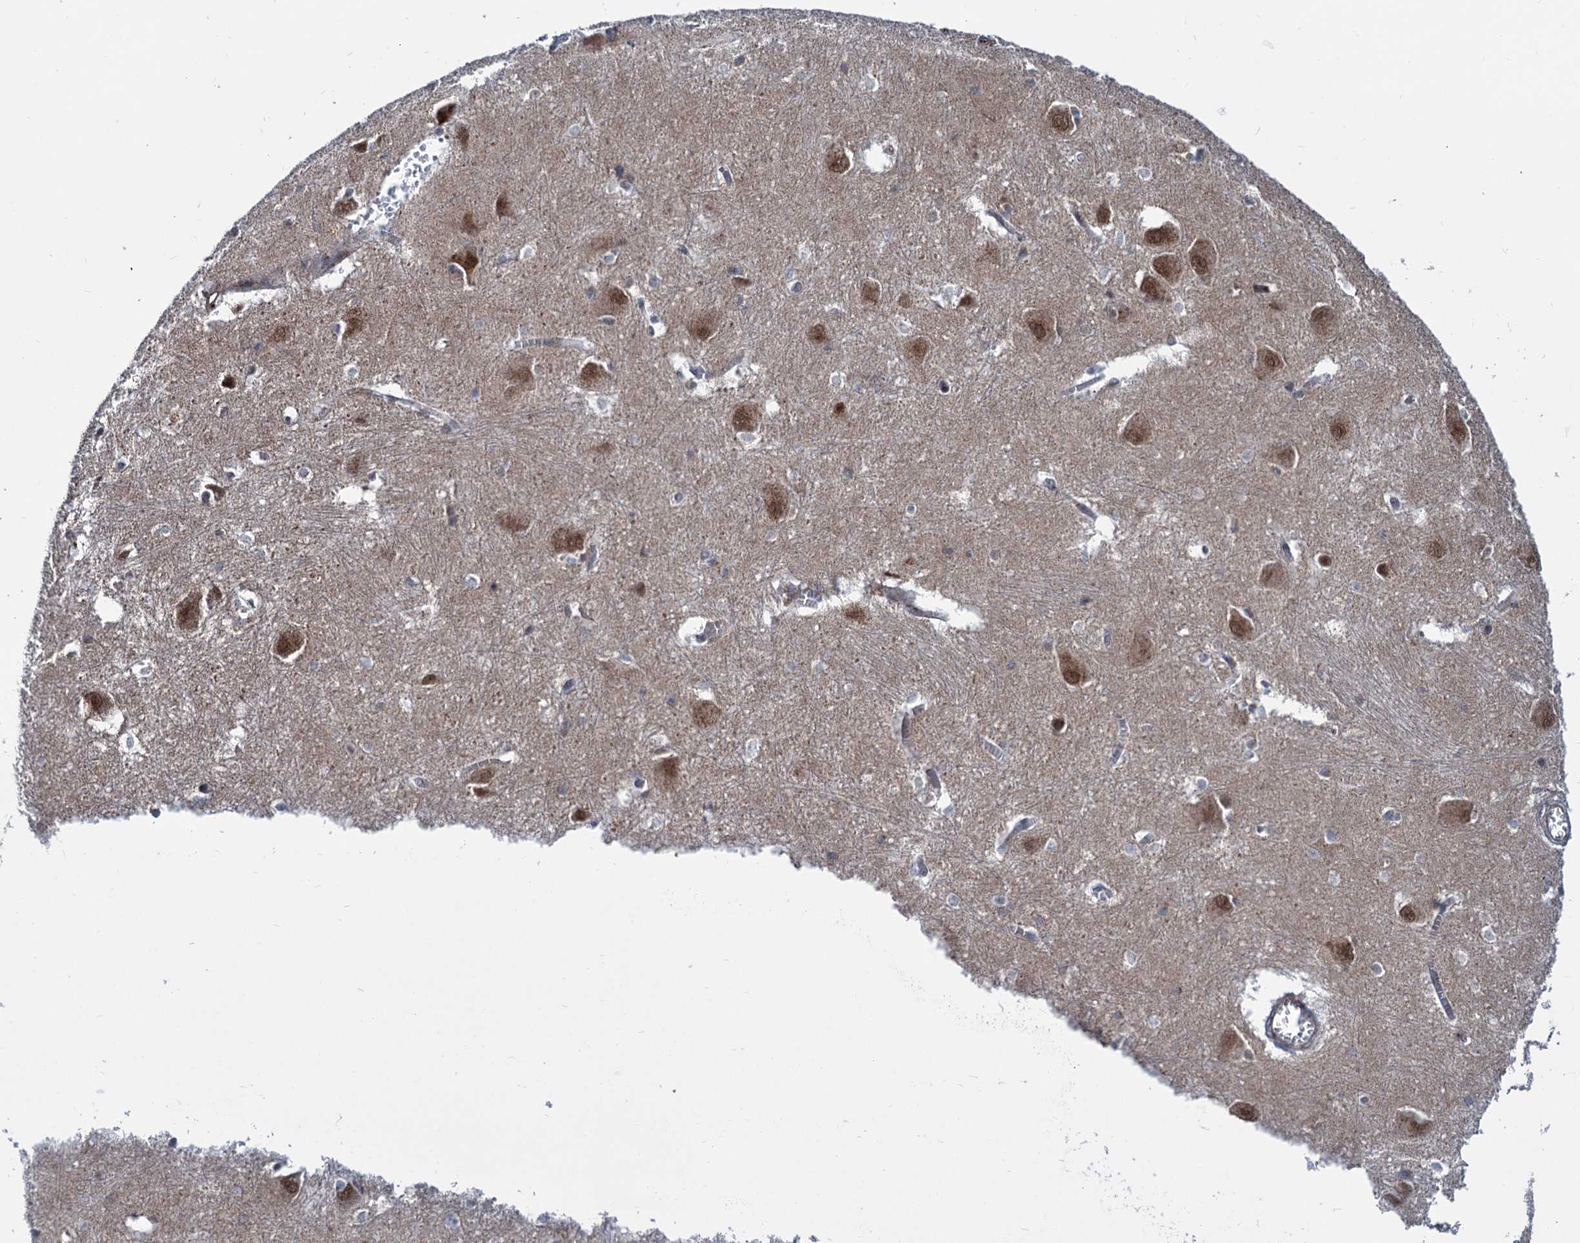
{"staining": {"intensity": "negative", "quantity": "none", "location": "none"}, "tissue": "caudate", "cell_type": "Glial cells", "image_type": "normal", "snomed": [{"axis": "morphology", "description": "Normal tissue, NOS"}, {"axis": "topography", "description": "Lateral ventricle wall"}], "caption": "Immunohistochemistry (IHC) of unremarkable human caudate demonstrates no positivity in glial cells. (DAB (3,3'-diaminobenzidine) immunohistochemistry (IHC) visualized using brightfield microscopy, high magnification).", "gene": "ELP4", "patient": {"sex": "male", "age": 37}}